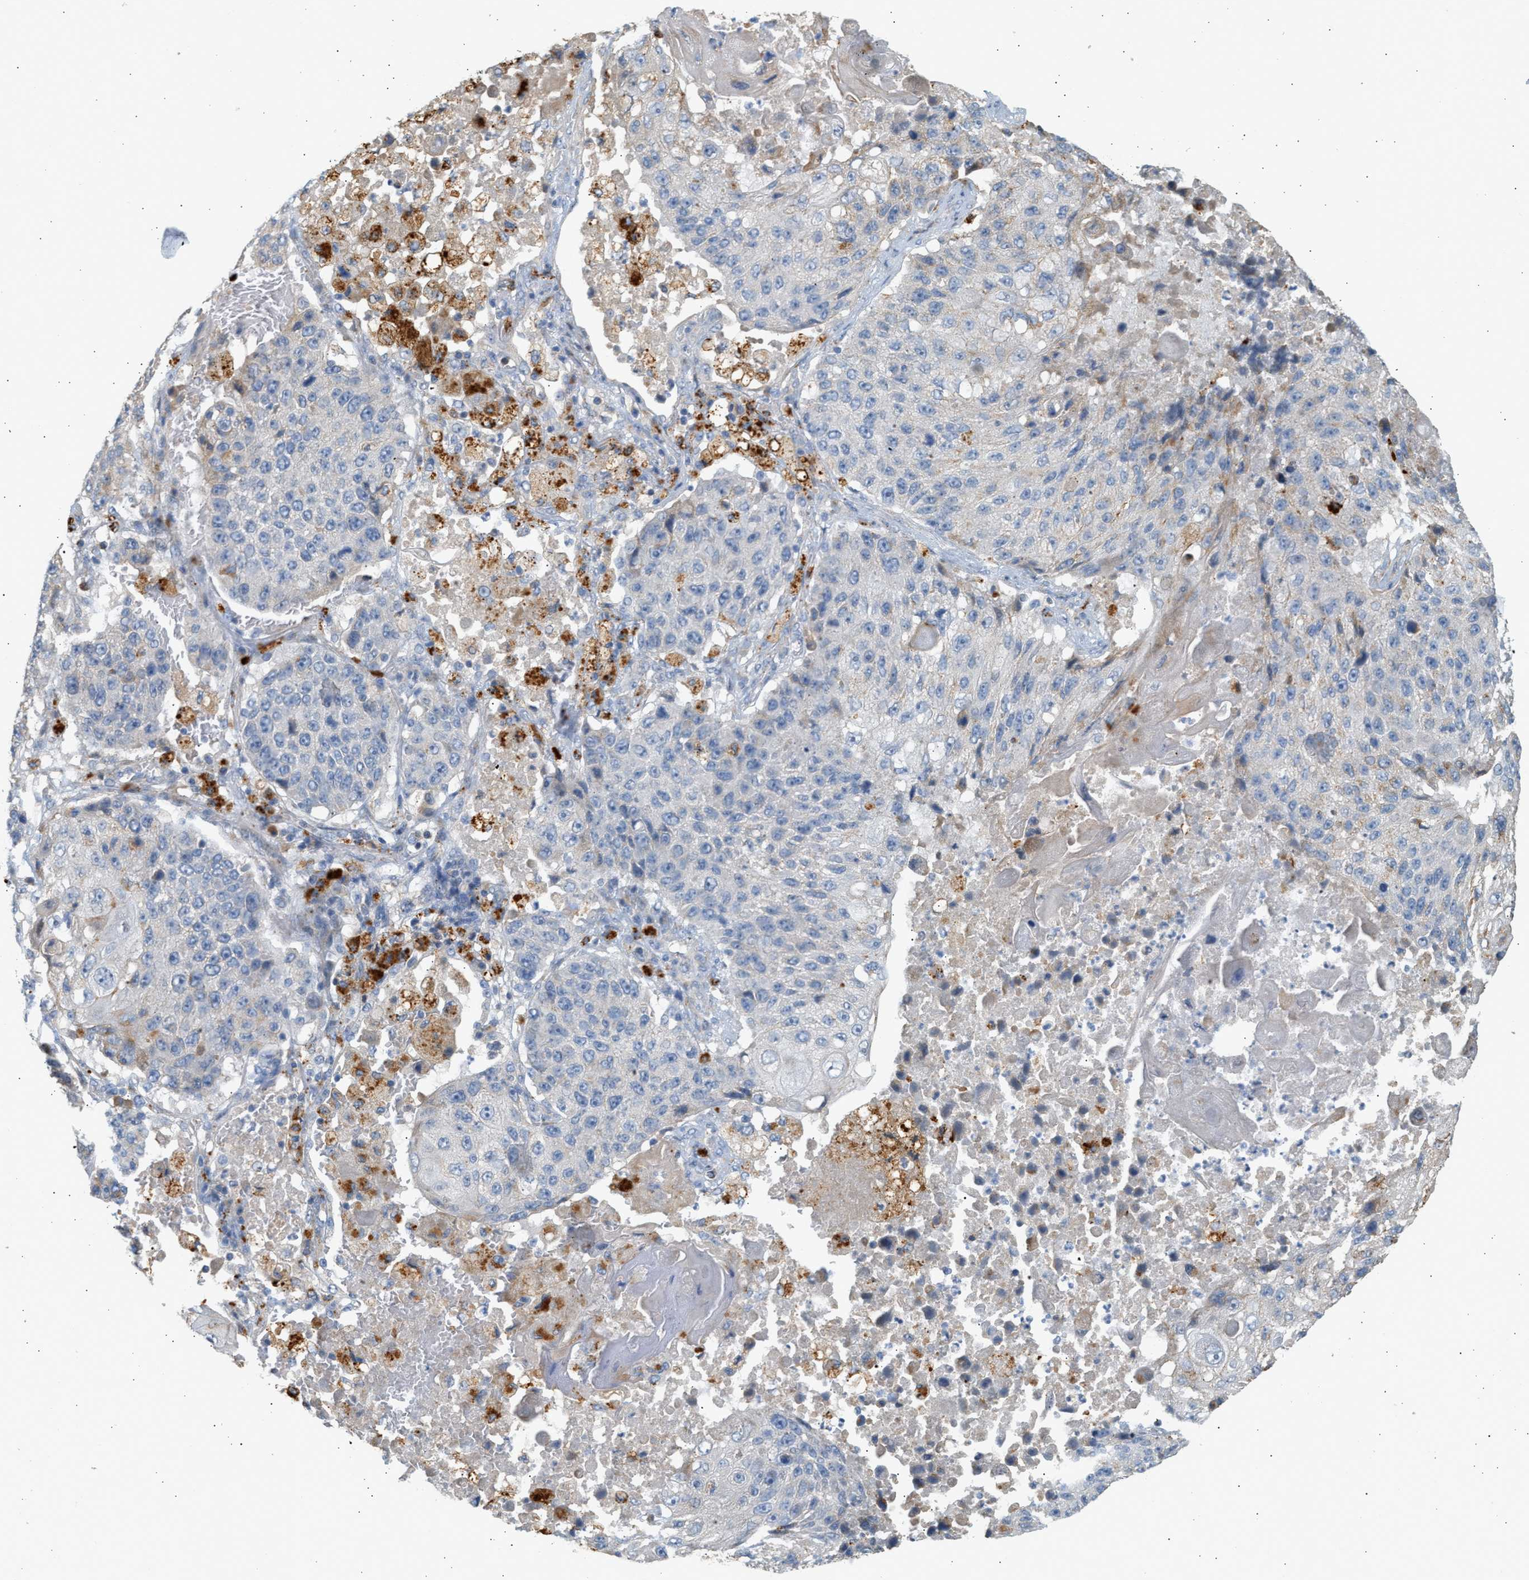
{"staining": {"intensity": "negative", "quantity": "none", "location": "none"}, "tissue": "lung cancer", "cell_type": "Tumor cells", "image_type": "cancer", "snomed": [{"axis": "morphology", "description": "Squamous cell carcinoma, NOS"}, {"axis": "topography", "description": "Lung"}], "caption": "Lung cancer (squamous cell carcinoma) stained for a protein using immunohistochemistry exhibits no positivity tumor cells.", "gene": "ENTHD1", "patient": {"sex": "male", "age": 61}}